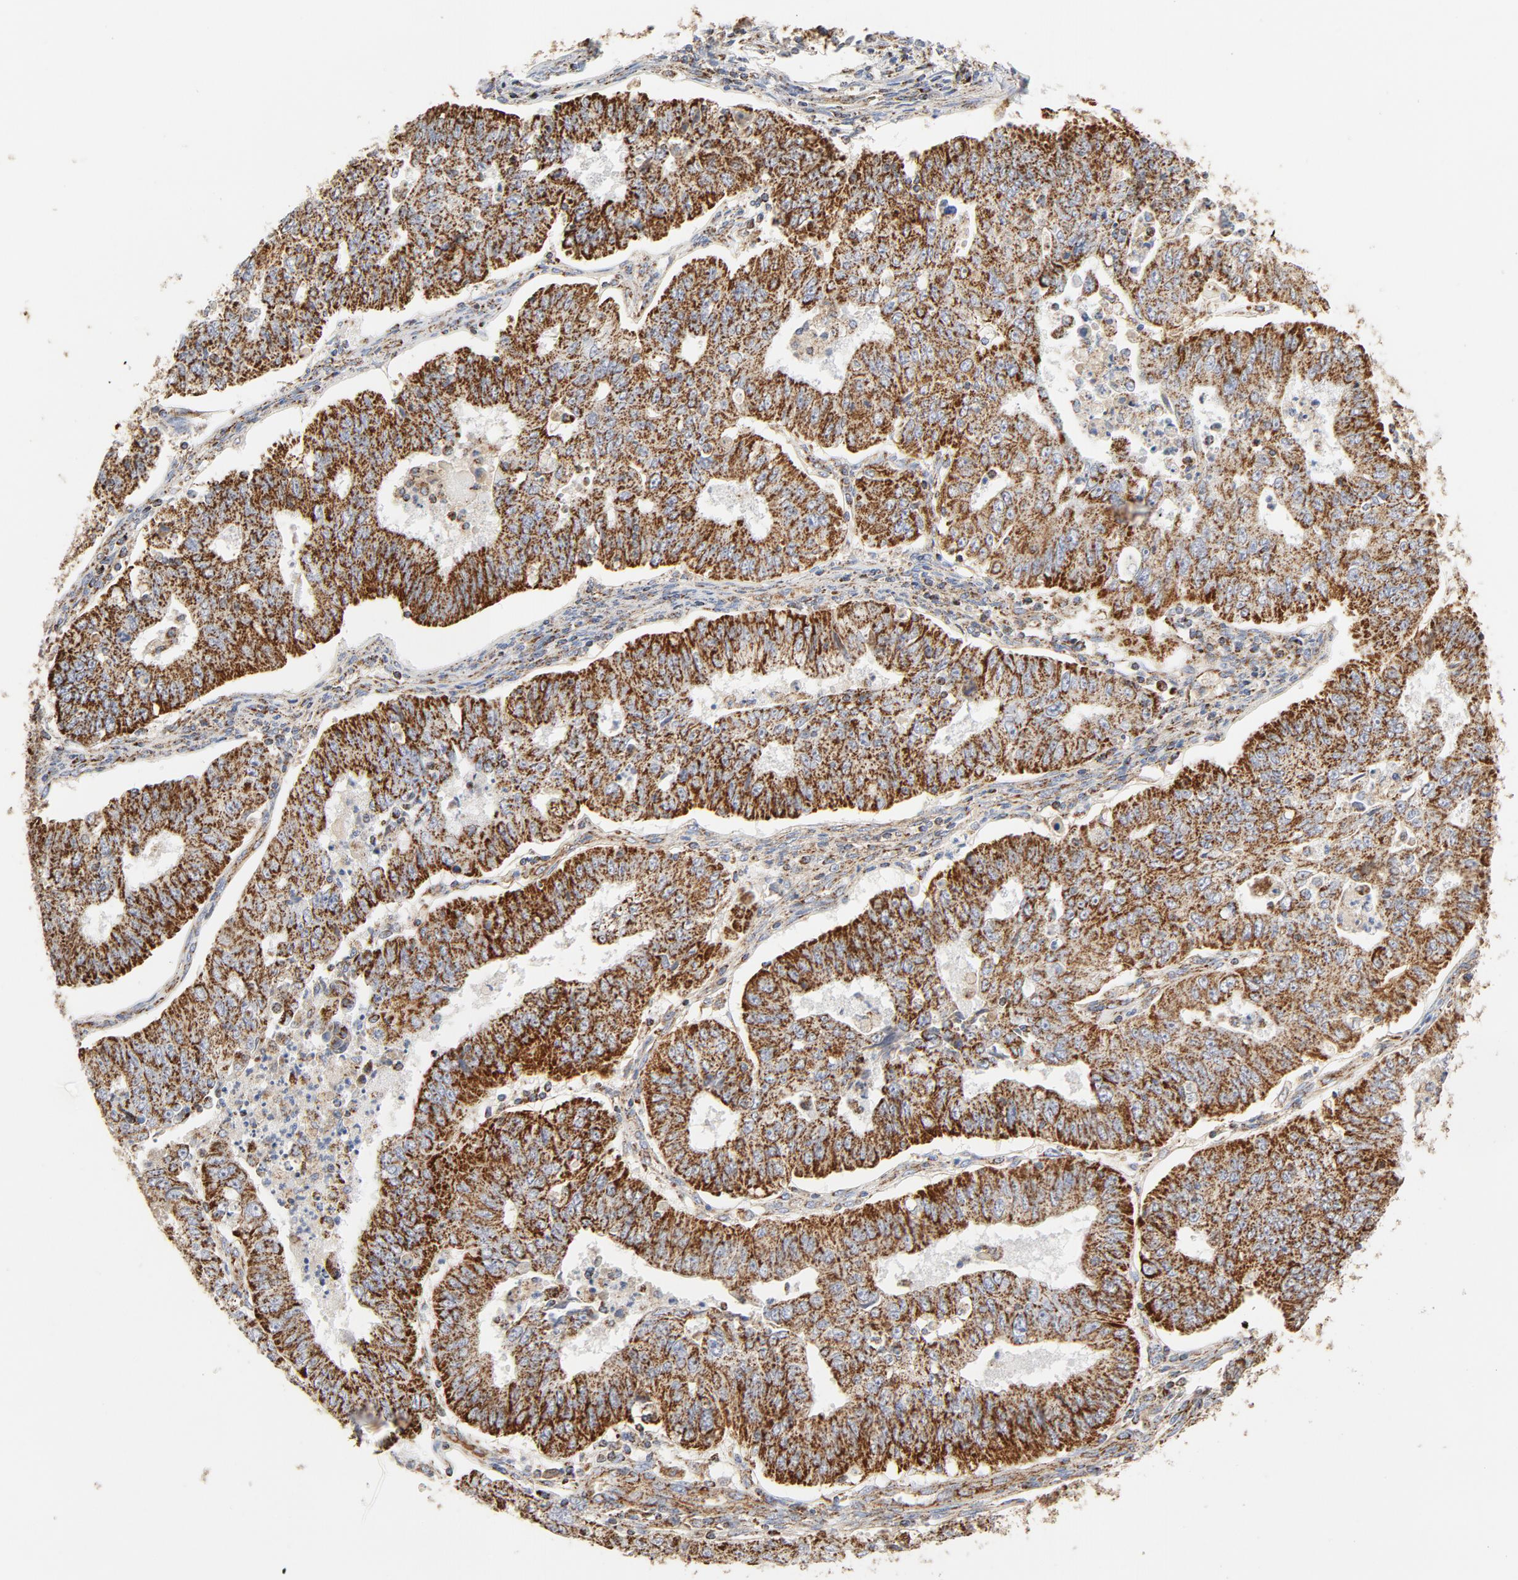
{"staining": {"intensity": "strong", "quantity": ">75%", "location": "cytoplasmic/membranous"}, "tissue": "endometrial cancer", "cell_type": "Tumor cells", "image_type": "cancer", "snomed": [{"axis": "morphology", "description": "Adenocarcinoma, NOS"}, {"axis": "topography", "description": "Endometrium"}], "caption": "High-power microscopy captured an IHC image of adenocarcinoma (endometrial), revealing strong cytoplasmic/membranous expression in approximately >75% of tumor cells.", "gene": "PCNX4", "patient": {"sex": "female", "age": 42}}